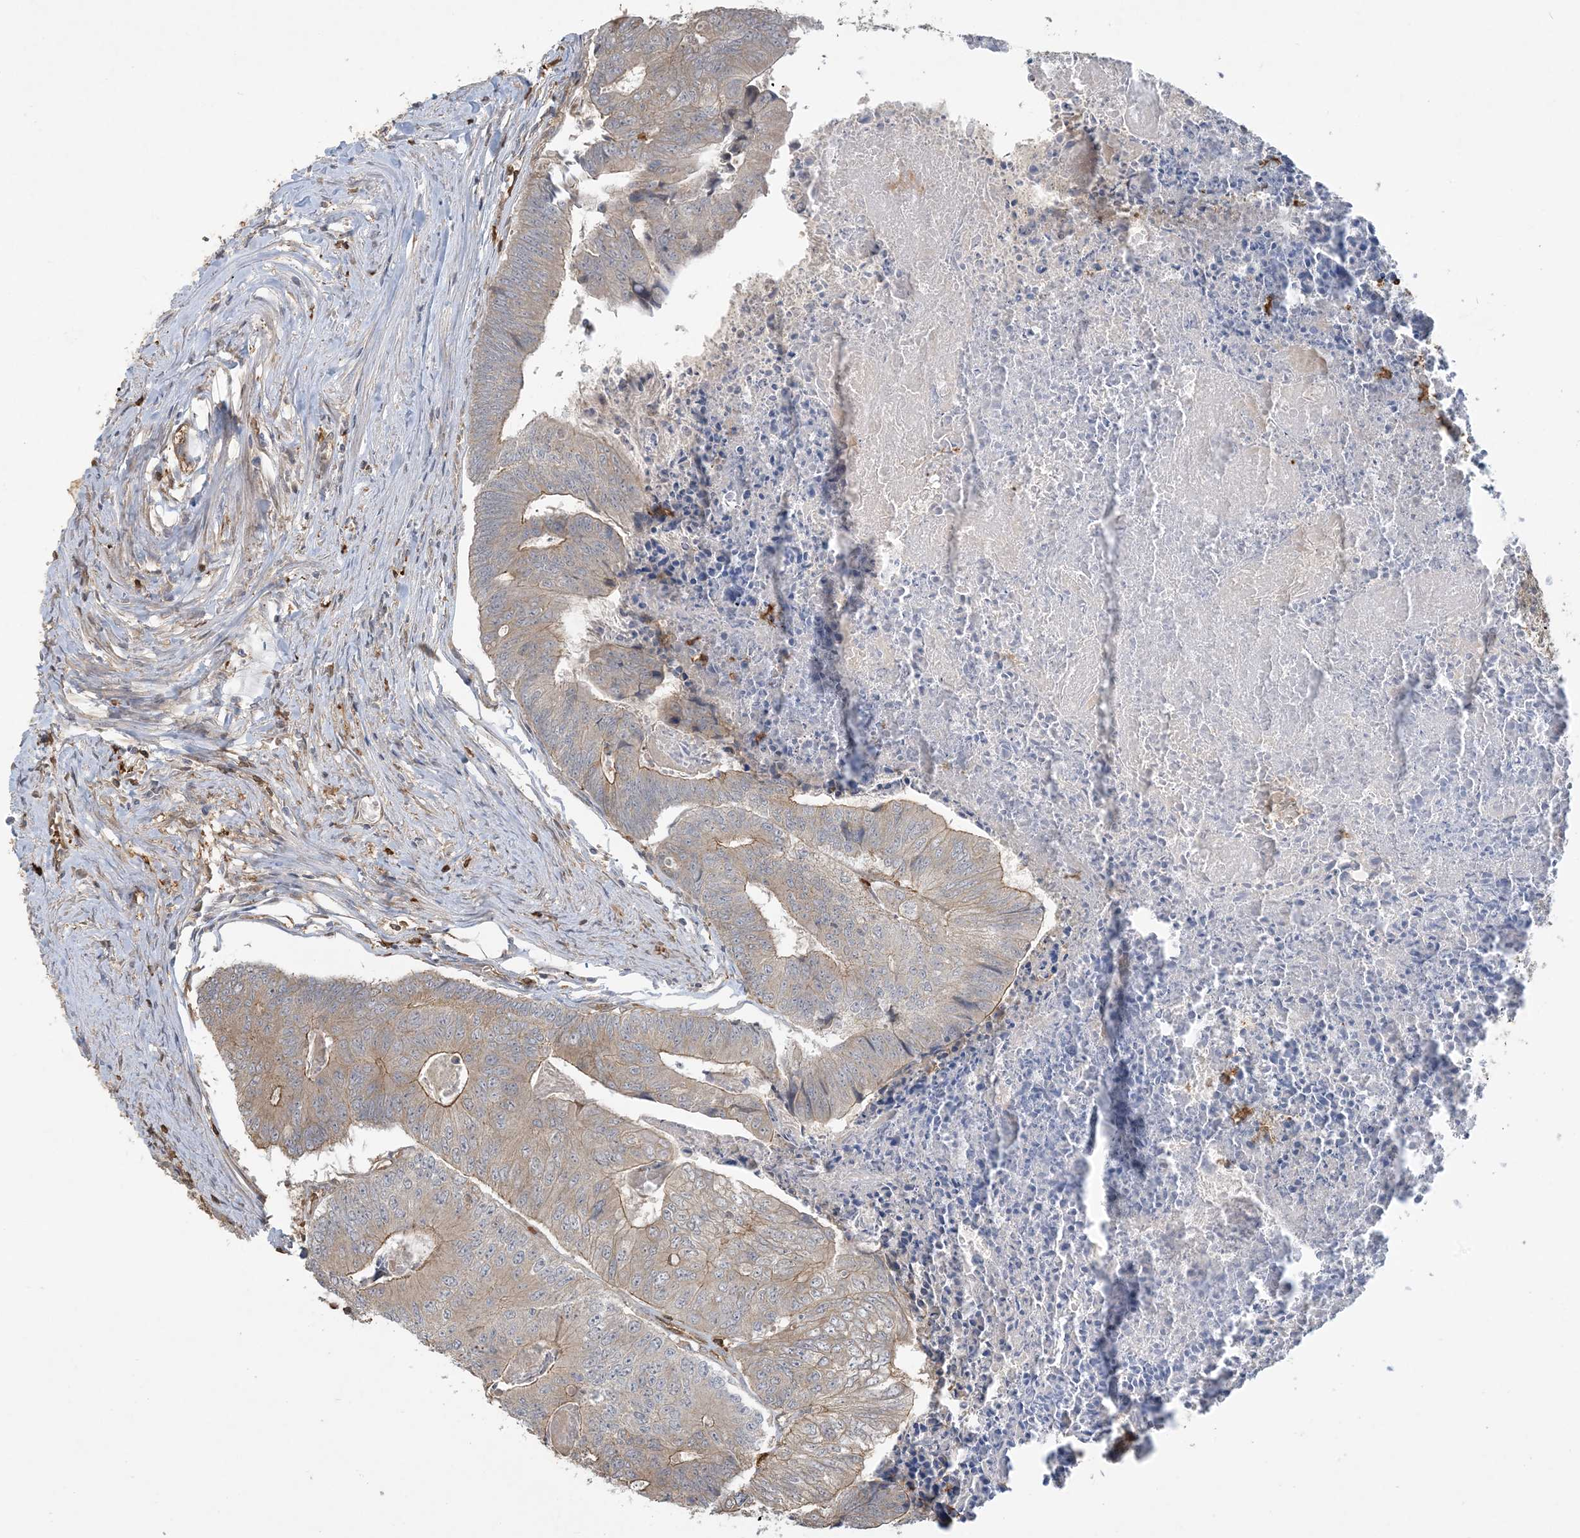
{"staining": {"intensity": "weak", "quantity": "25%-75%", "location": "cytoplasmic/membranous"}, "tissue": "colorectal cancer", "cell_type": "Tumor cells", "image_type": "cancer", "snomed": [{"axis": "morphology", "description": "Adenocarcinoma, NOS"}, {"axis": "topography", "description": "Colon"}], "caption": "Weak cytoplasmic/membranous protein expression is seen in about 25%-75% of tumor cells in colorectal adenocarcinoma. (IHC, brightfield microscopy, high magnification).", "gene": "TMSB4X", "patient": {"sex": "female", "age": 67}}